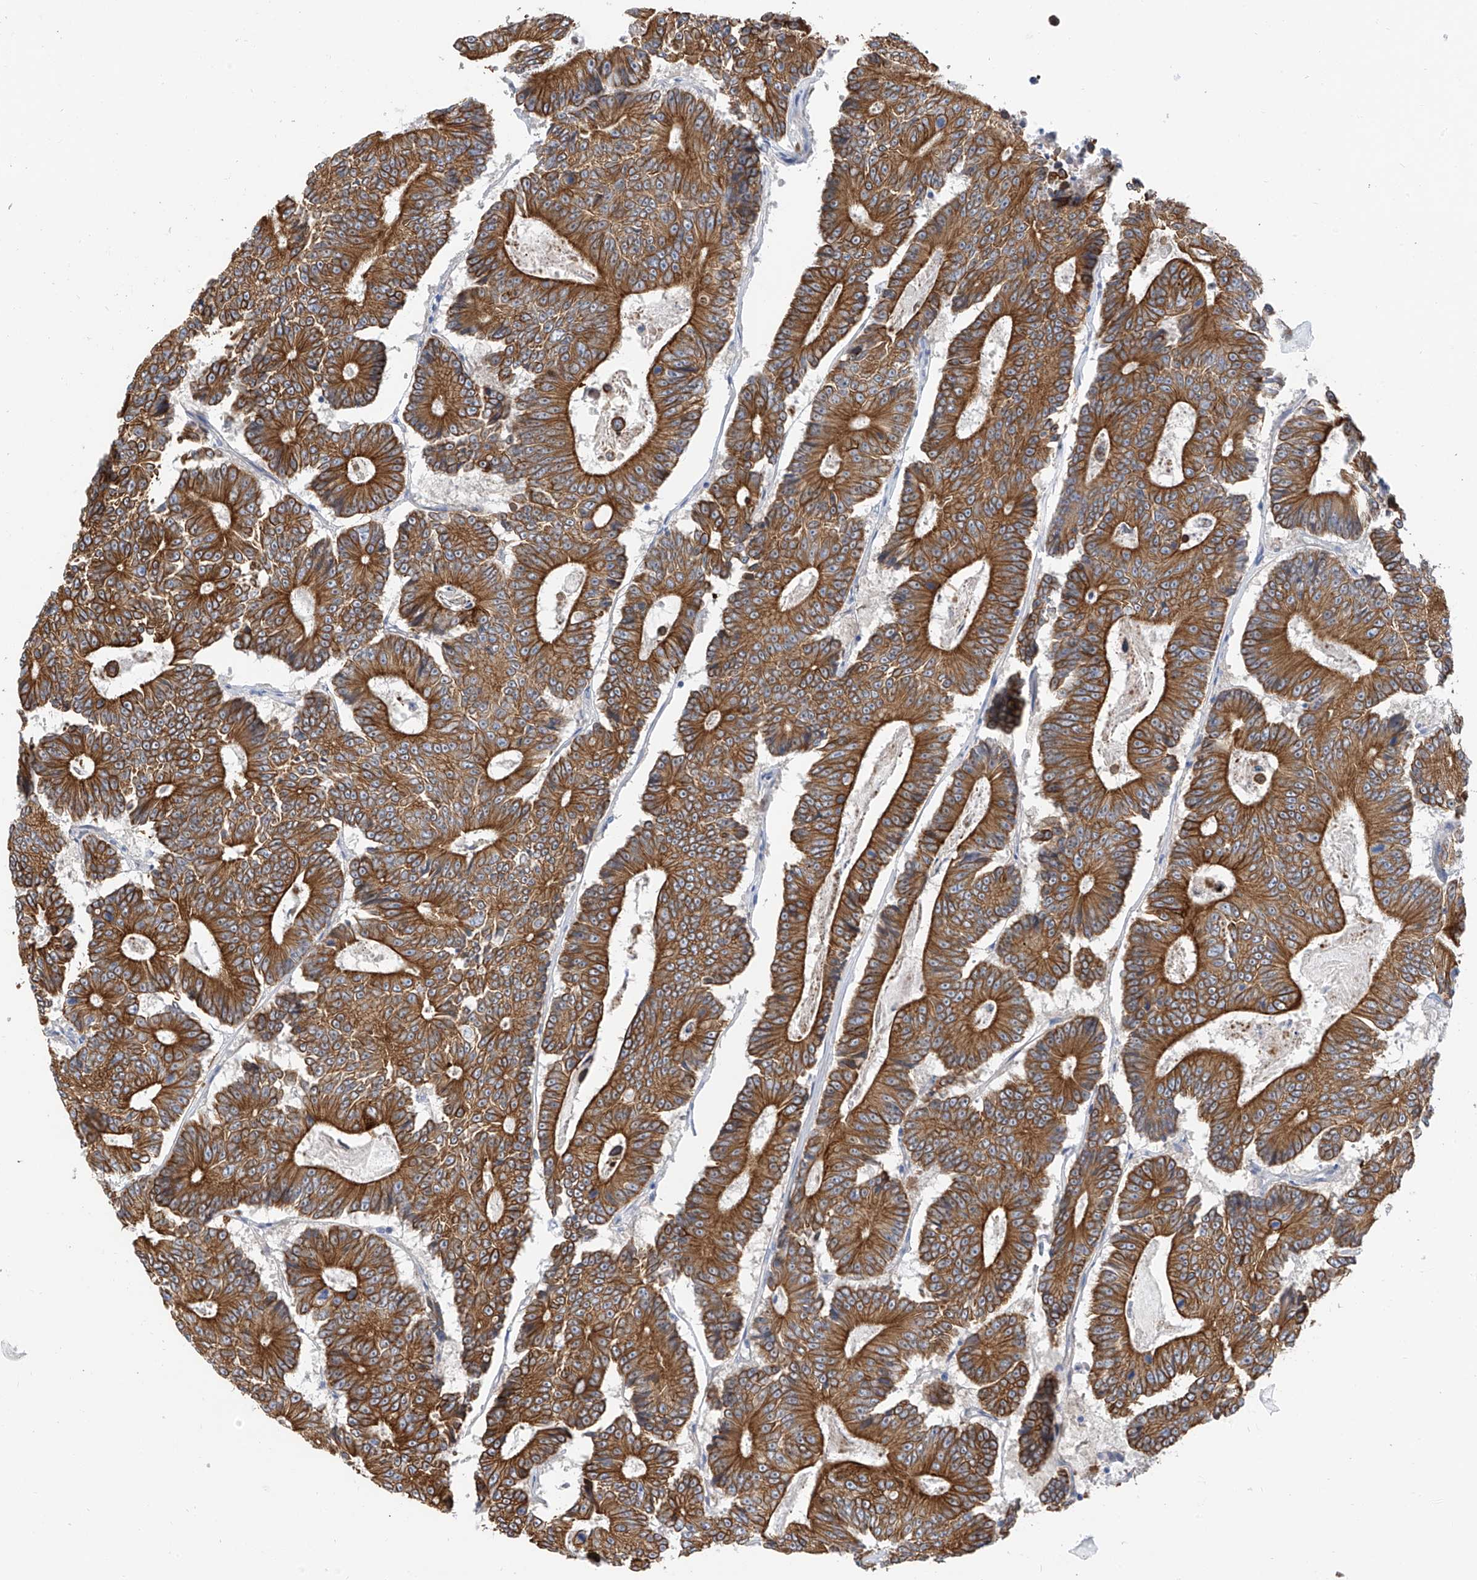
{"staining": {"intensity": "strong", "quantity": ">75%", "location": "cytoplasmic/membranous"}, "tissue": "colorectal cancer", "cell_type": "Tumor cells", "image_type": "cancer", "snomed": [{"axis": "morphology", "description": "Adenocarcinoma, NOS"}, {"axis": "topography", "description": "Colon"}], "caption": "Colorectal cancer (adenocarcinoma) stained for a protein (brown) reveals strong cytoplasmic/membranous positive expression in approximately >75% of tumor cells.", "gene": "PIK3C2B", "patient": {"sex": "male", "age": 83}}